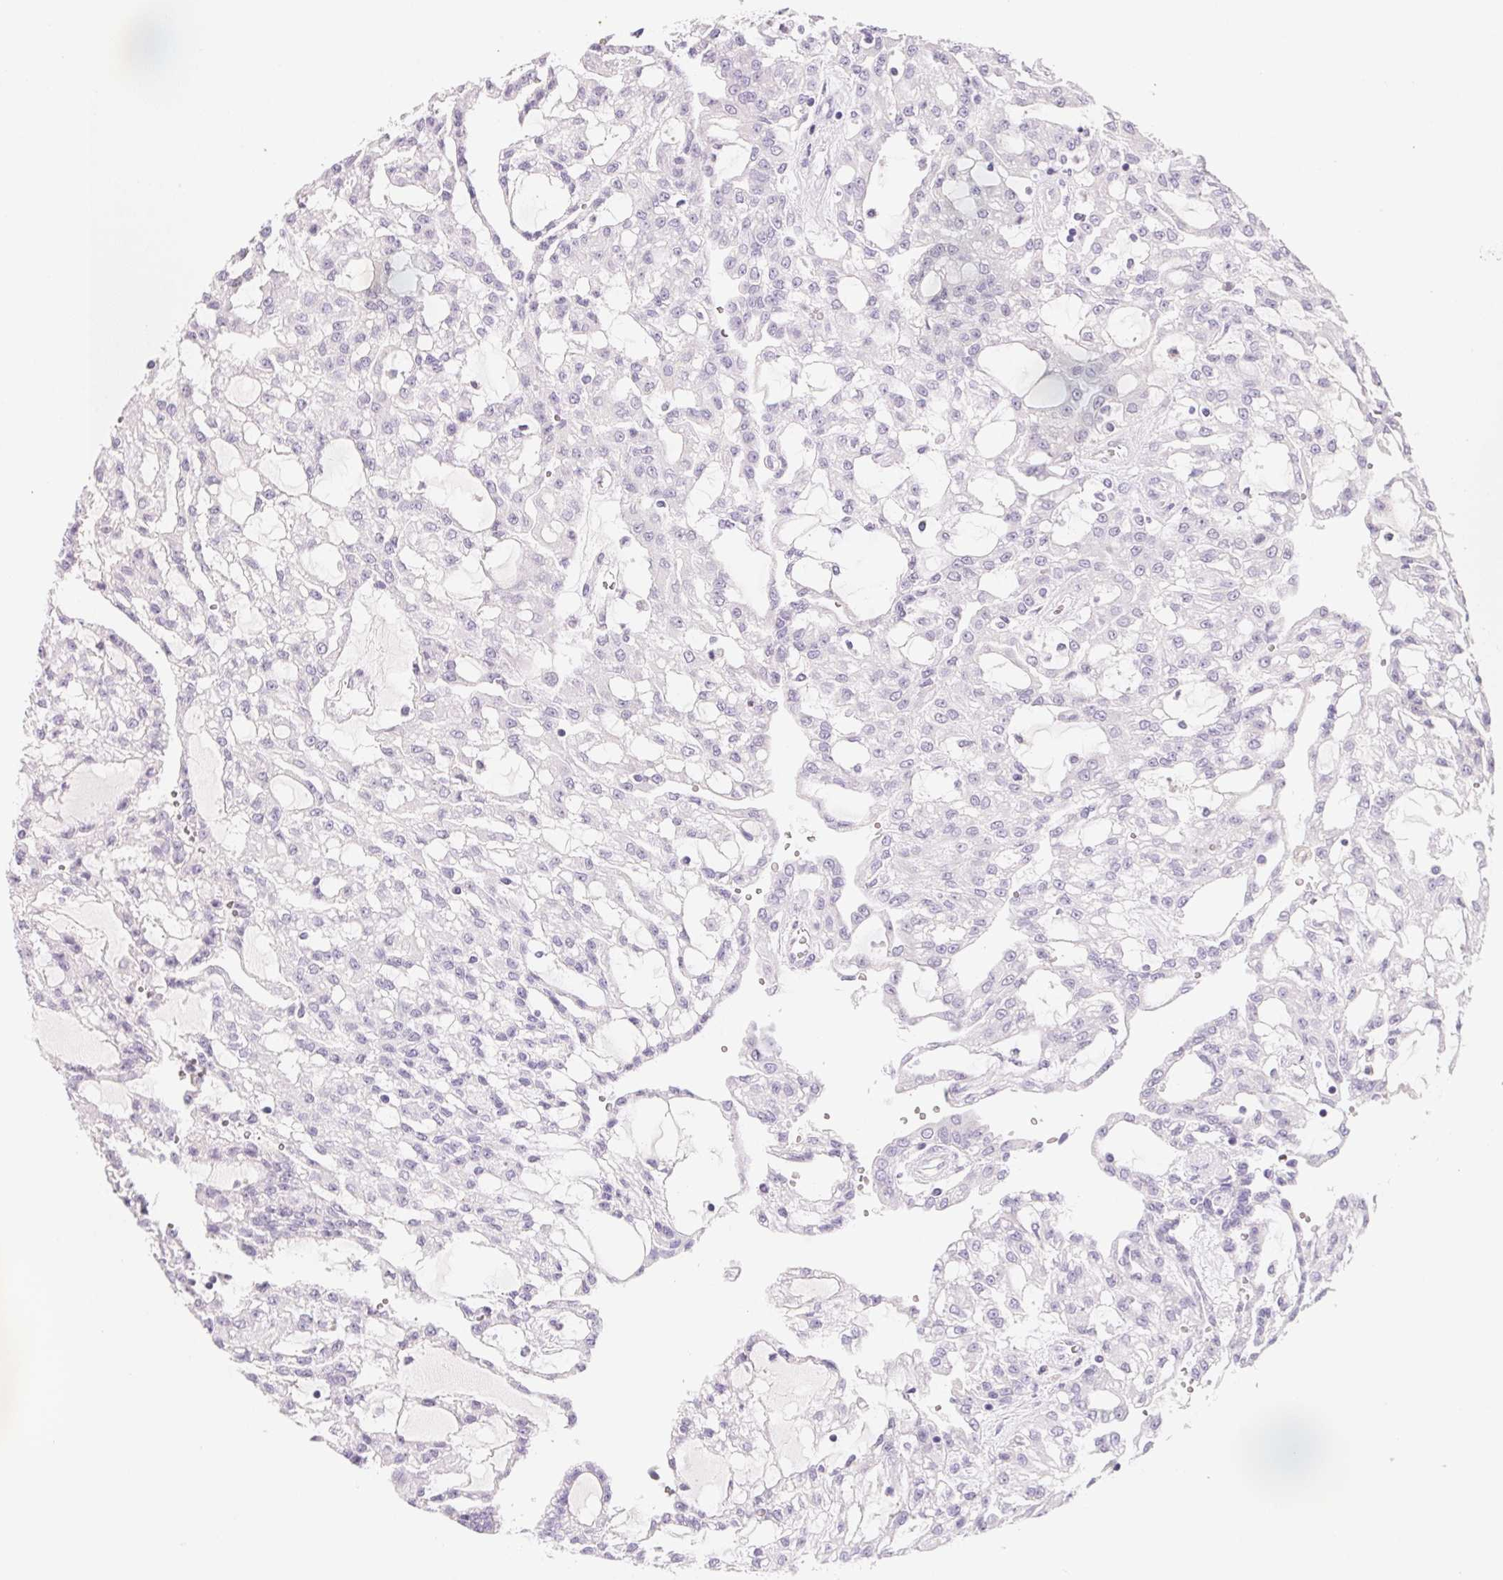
{"staining": {"intensity": "negative", "quantity": "none", "location": "none"}, "tissue": "renal cancer", "cell_type": "Tumor cells", "image_type": "cancer", "snomed": [{"axis": "morphology", "description": "Adenocarcinoma, NOS"}, {"axis": "topography", "description": "Kidney"}], "caption": "Immunohistochemical staining of renal cancer (adenocarcinoma) displays no significant expression in tumor cells.", "gene": "MCOLN3", "patient": {"sex": "male", "age": 63}}